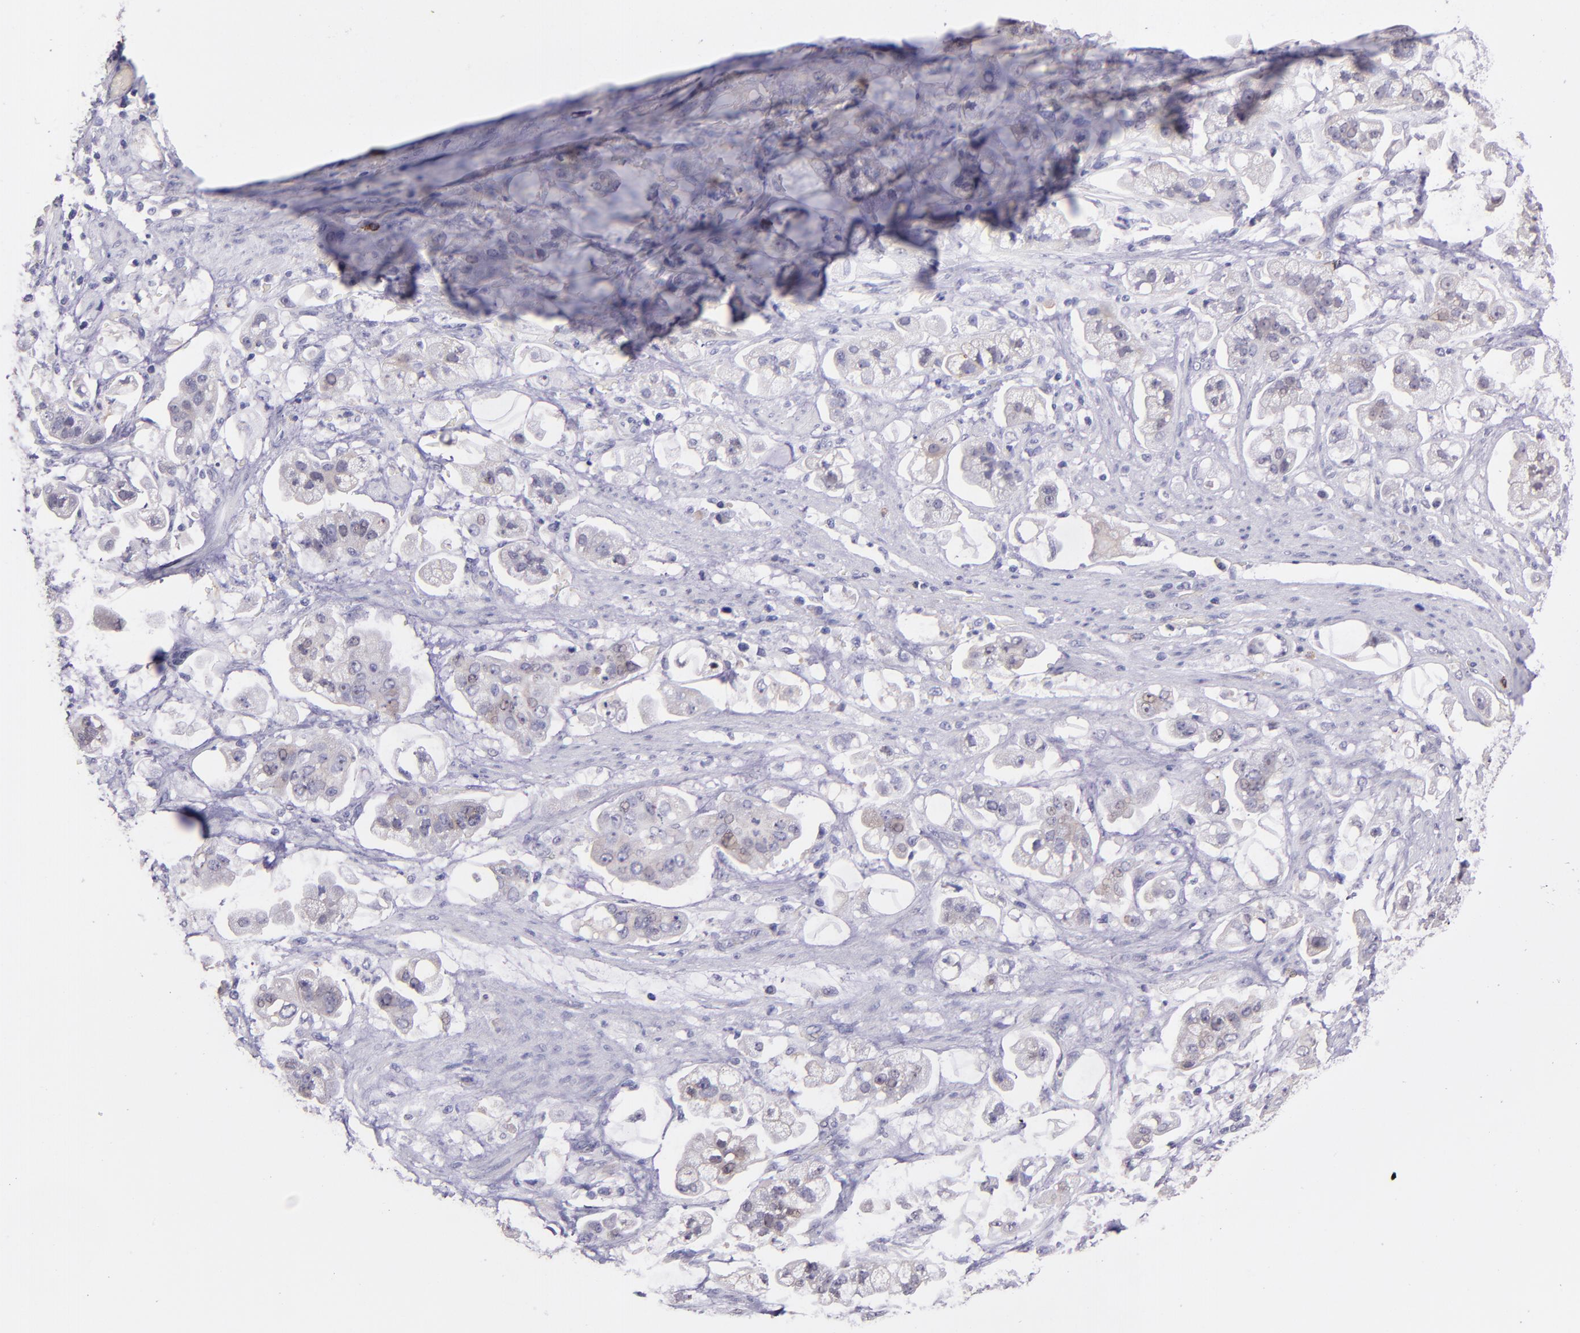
{"staining": {"intensity": "negative", "quantity": "none", "location": "none"}, "tissue": "stomach cancer", "cell_type": "Tumor cells", "image_type": "cancer", "snomed": [{"axis": "morphology", "description": "Adenocarcinoma, NOS"}, {"axis": "topography", "description": "Stomach"}], "caption": "Histopathology image shows no protein expression in tumor cells of stomach adenocarcinoma tissue.", "gene": "PAPPA", "patient": {"sex": "male", "age": 62}}